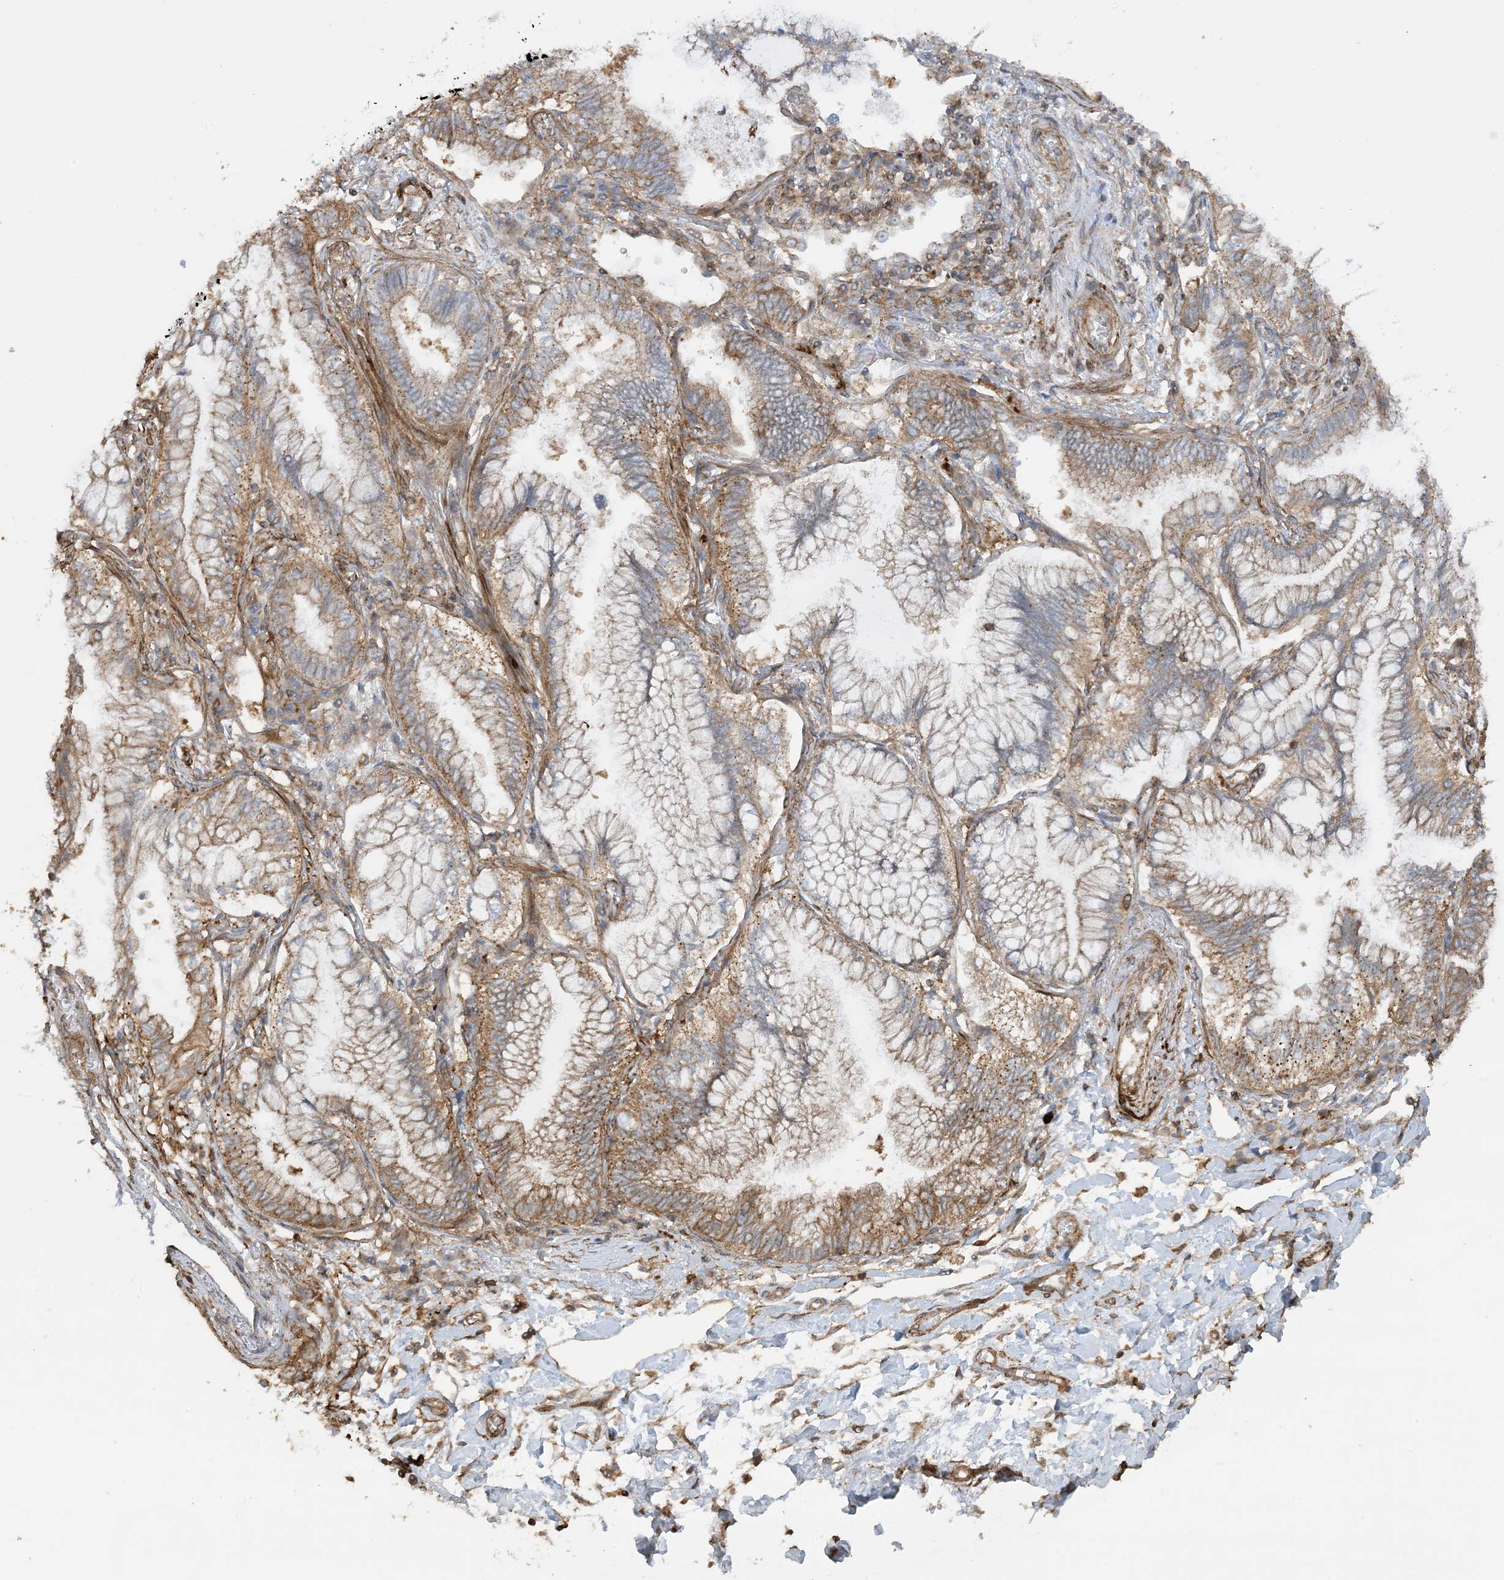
{"staining": {"intensity": "moderate", "quantity": ">75%", "location": "cytoplasmic/membranous"}, "tissue": "lung cancer", "cell_type": "Tumor cells", "image_type": "cancer", "snomed": [{"axis": "morphology", "description": "Adenocarcinoma, NOS"}, {"axis": "topography", "description": "Lung"}], "caption": "A high-resolution histopathology image shows immunohistochemistry staining of lung adenocarcinoma, which demonstrates moderate cytoplasmic/membranous staining in approximately >75% of tumor cells.", "gene": "STAM2", "patient": {"sex": "female", "age": 70}}